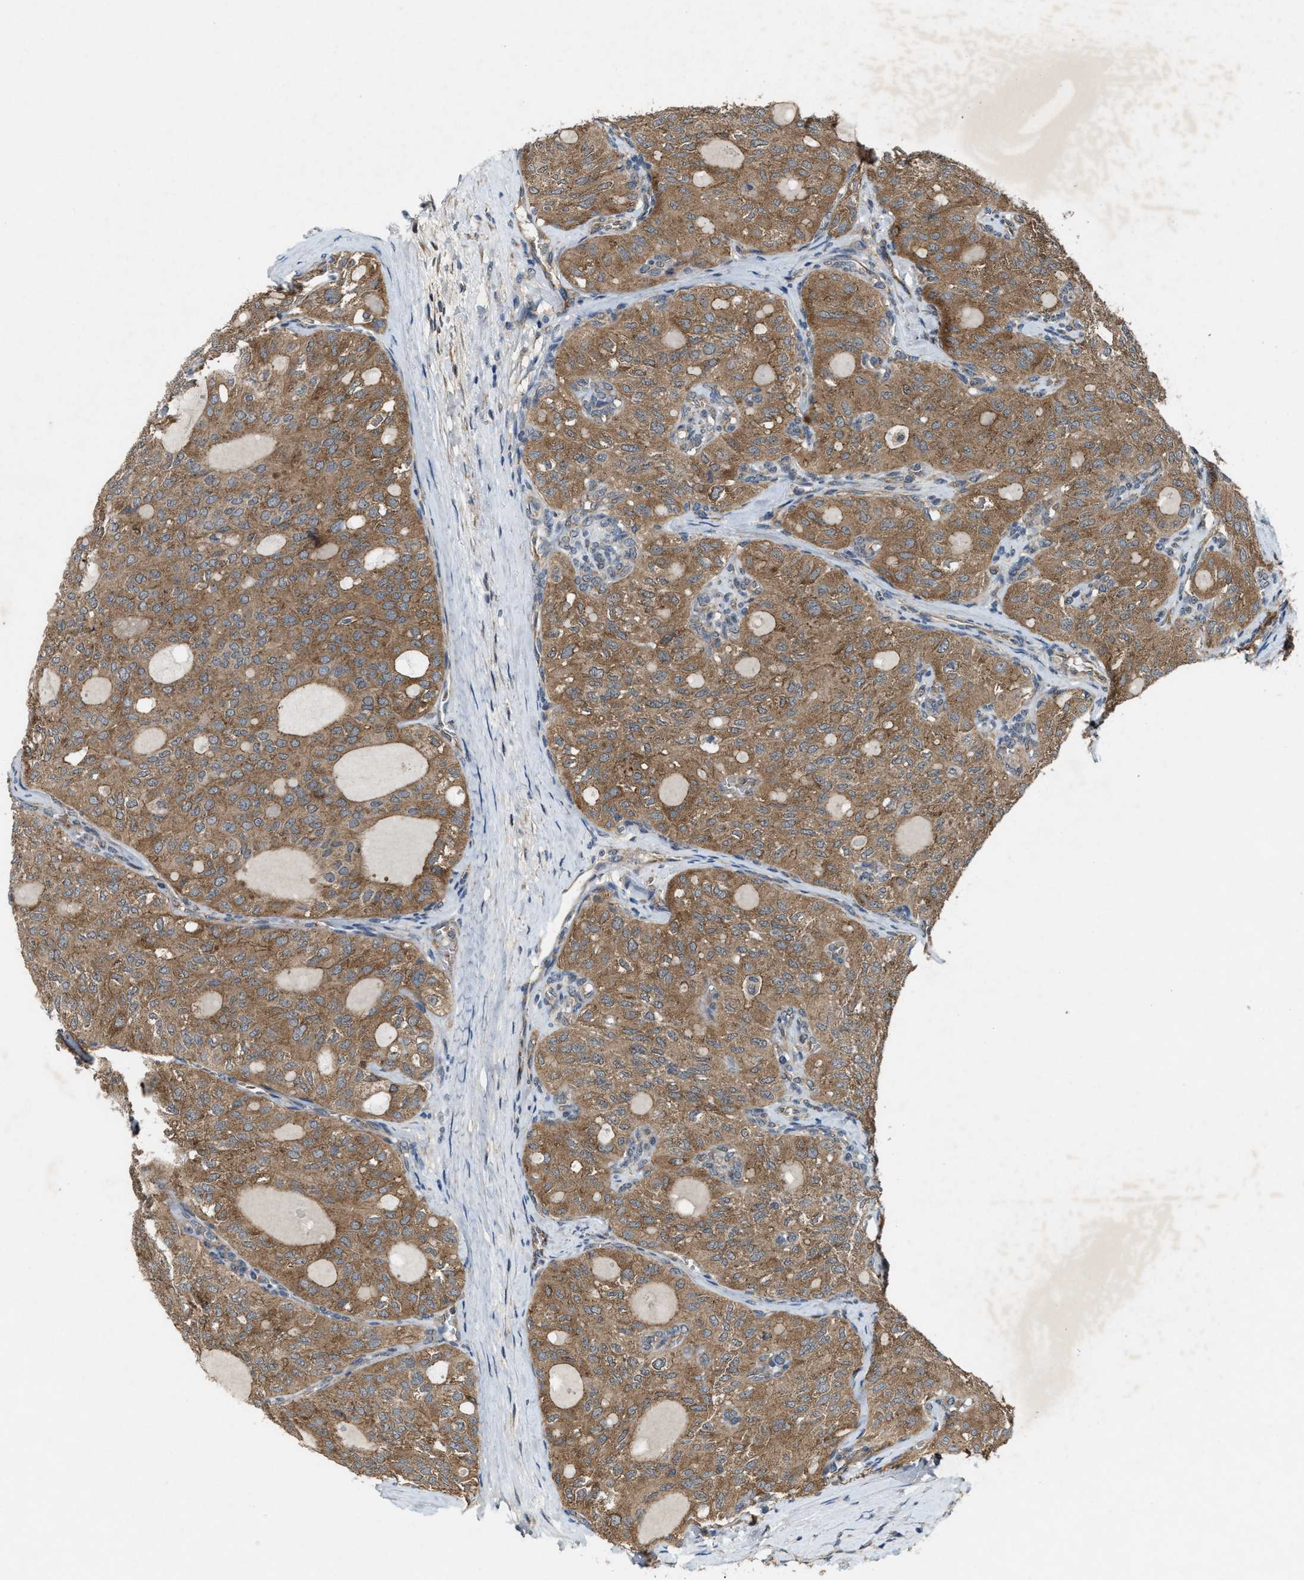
{"staining": {"intensity": "moderate", "quantity": ">75%", "location": "cytoplasmic/membranous"}, "tissue": "thyroid cancer", "cell_type": "Tumor cells", "image_type": "cancer", "snomed": [{"axis": "morphology", "description": "Follicular adenoma carcinoma, NOS"}, {"axis": "topography", "description": "Thyroid gland"}], "caption": "Follicular adenoma carcinoma (thyroid) was stained to show a protein in brown. There is medium levels of moderate cytoplasmic/membranous staining in approximately >75% of tumor cells. The staining was performed using DAB (3,3'-diaminobenzidine) to visualize the protein expression in brown, while the nuclei were stained in blue with hematoxylin (Magnification: 20x).", "gene": "ARHGEF5", "patient": {"sex": "male", "age": 75}}